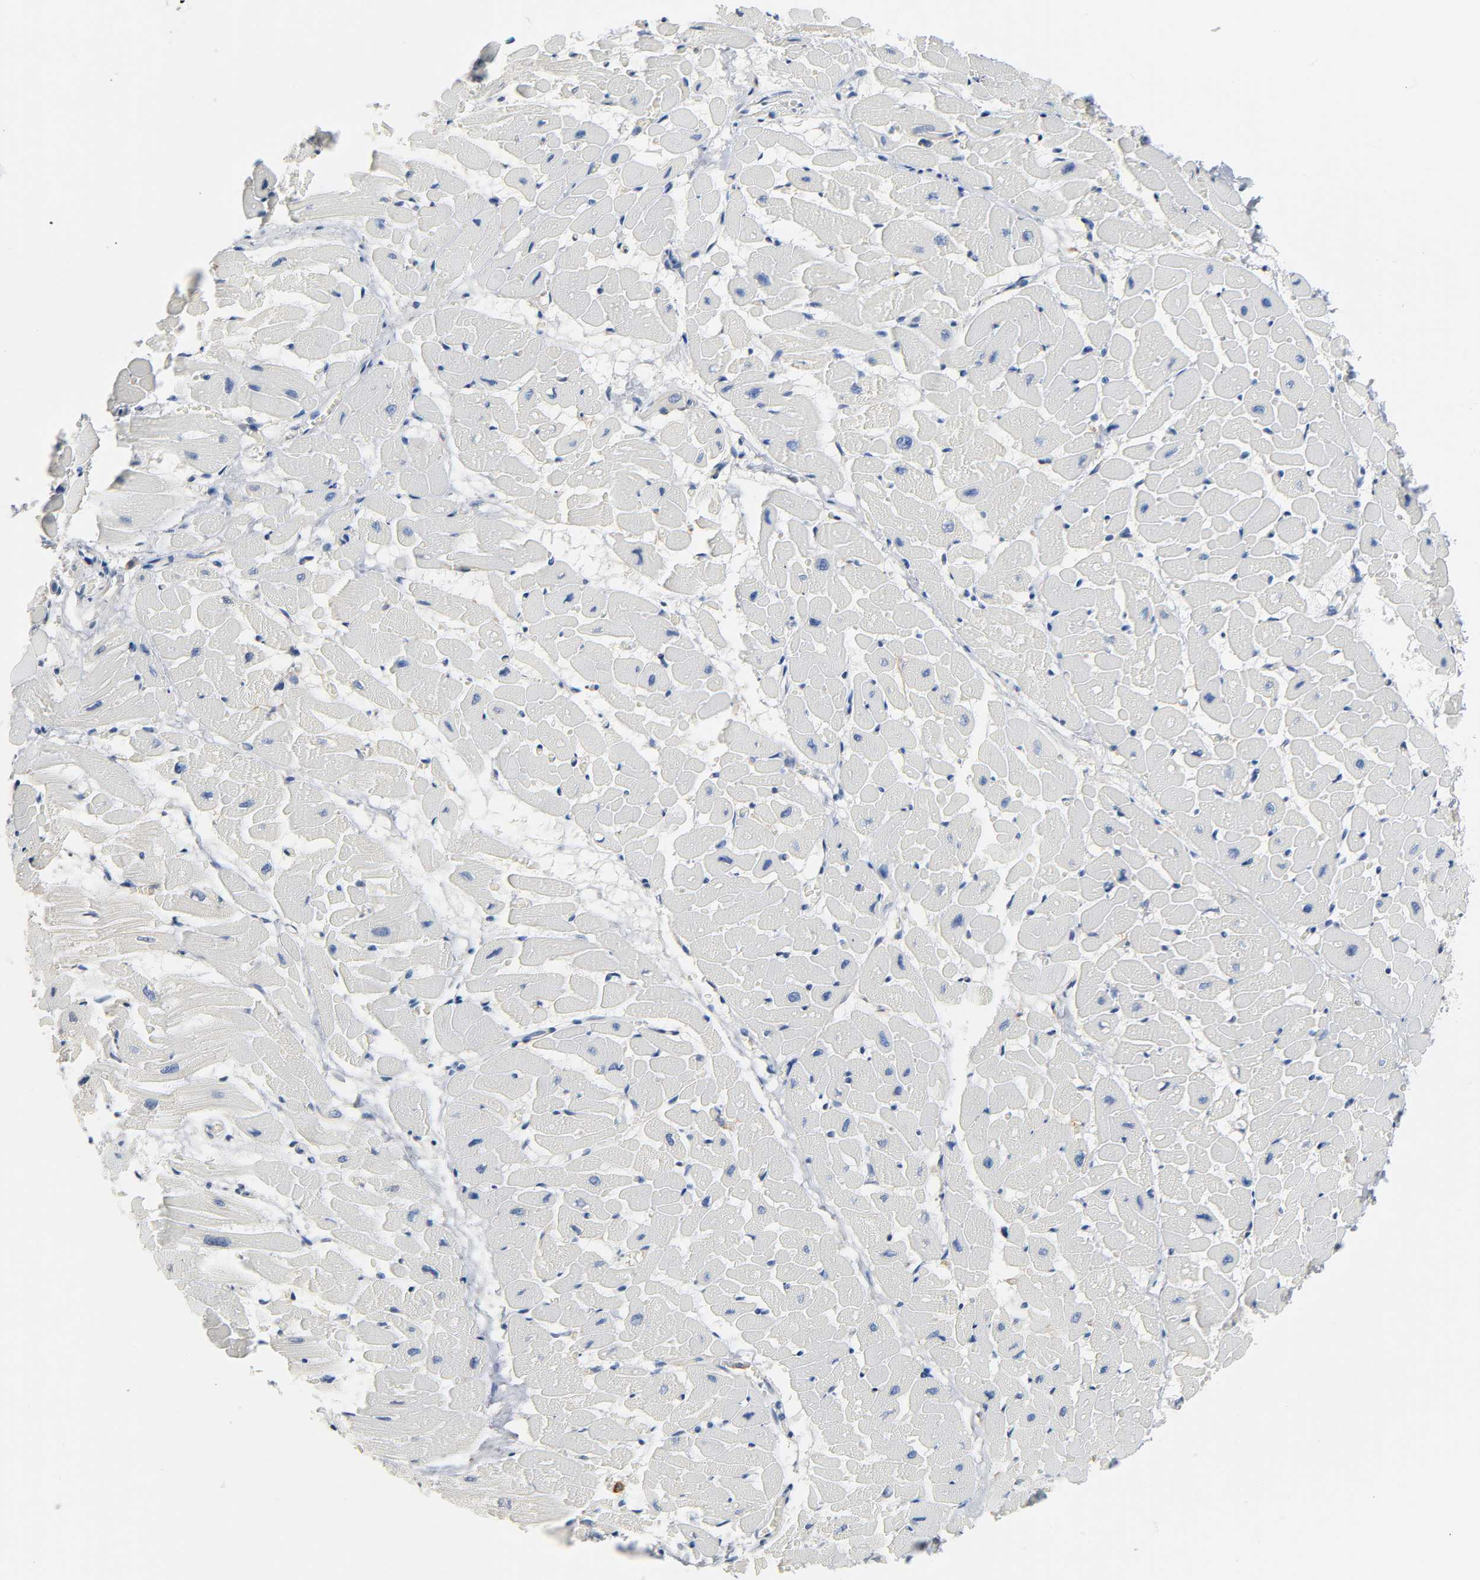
{"staining": {"intensity": "negative", "quantity": "none", "location": "none"}, "tissue": "heart muscle", "cell_type": "Cardiomyocytes", "image_type": "normal", "snomed": [{"axis": "morphology", "description": "Normal tissue, NOS"}, {"axis": "topography", "description": "Heart"}], "caption": "DAB immunohistochemical staining of benign heart muscle exhibits no significant expression in cardiomyocytes. Nuclei are stained in blue.", "gene": "ANPEP", "patient": {"sex": "male", "age": 45}}